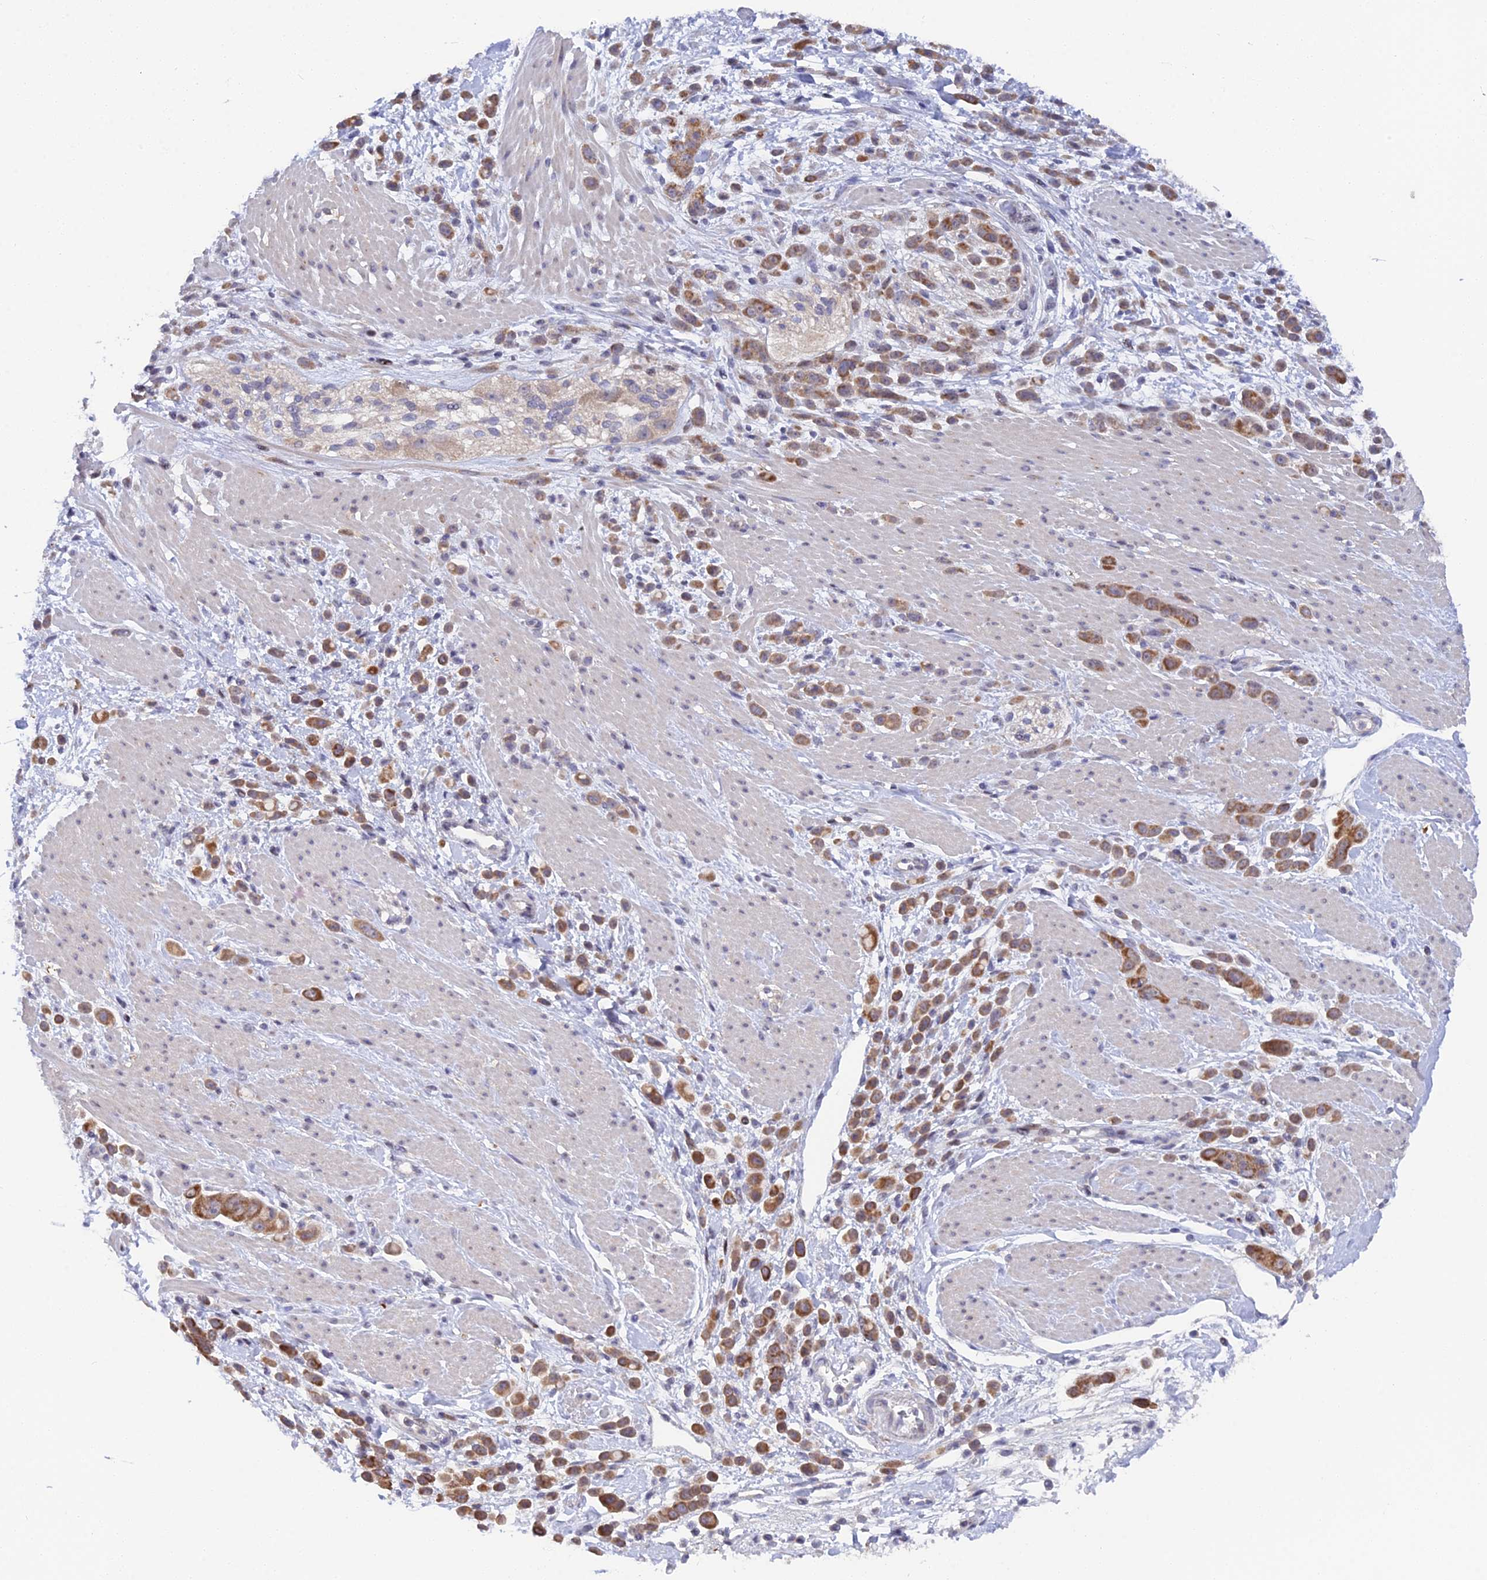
{"staining": {"intensity": "moderate", "quantity": ">75%", "location": "cytoplasmic/membranous"}, "tissue": "pancreatic cancer", "cell_type": "Tumor cells", "image_type": "cancer", "snomed": [{"axis": "morphology", "description": "Normal tissue, NOS"}, {"axis": "morphology", "description": "Adenocarcinoma, NOS"}, {"axis": "topography", "description": "Pancreas"}], "caption": "Human pancreatic cancer stained for a protein (brown) shows moderate cytoplasmic/membranous positive positivity in approximately >75% of tumor cells.", "gene": "ELOA2", "patient": {"sex": "female", "age": 64}}